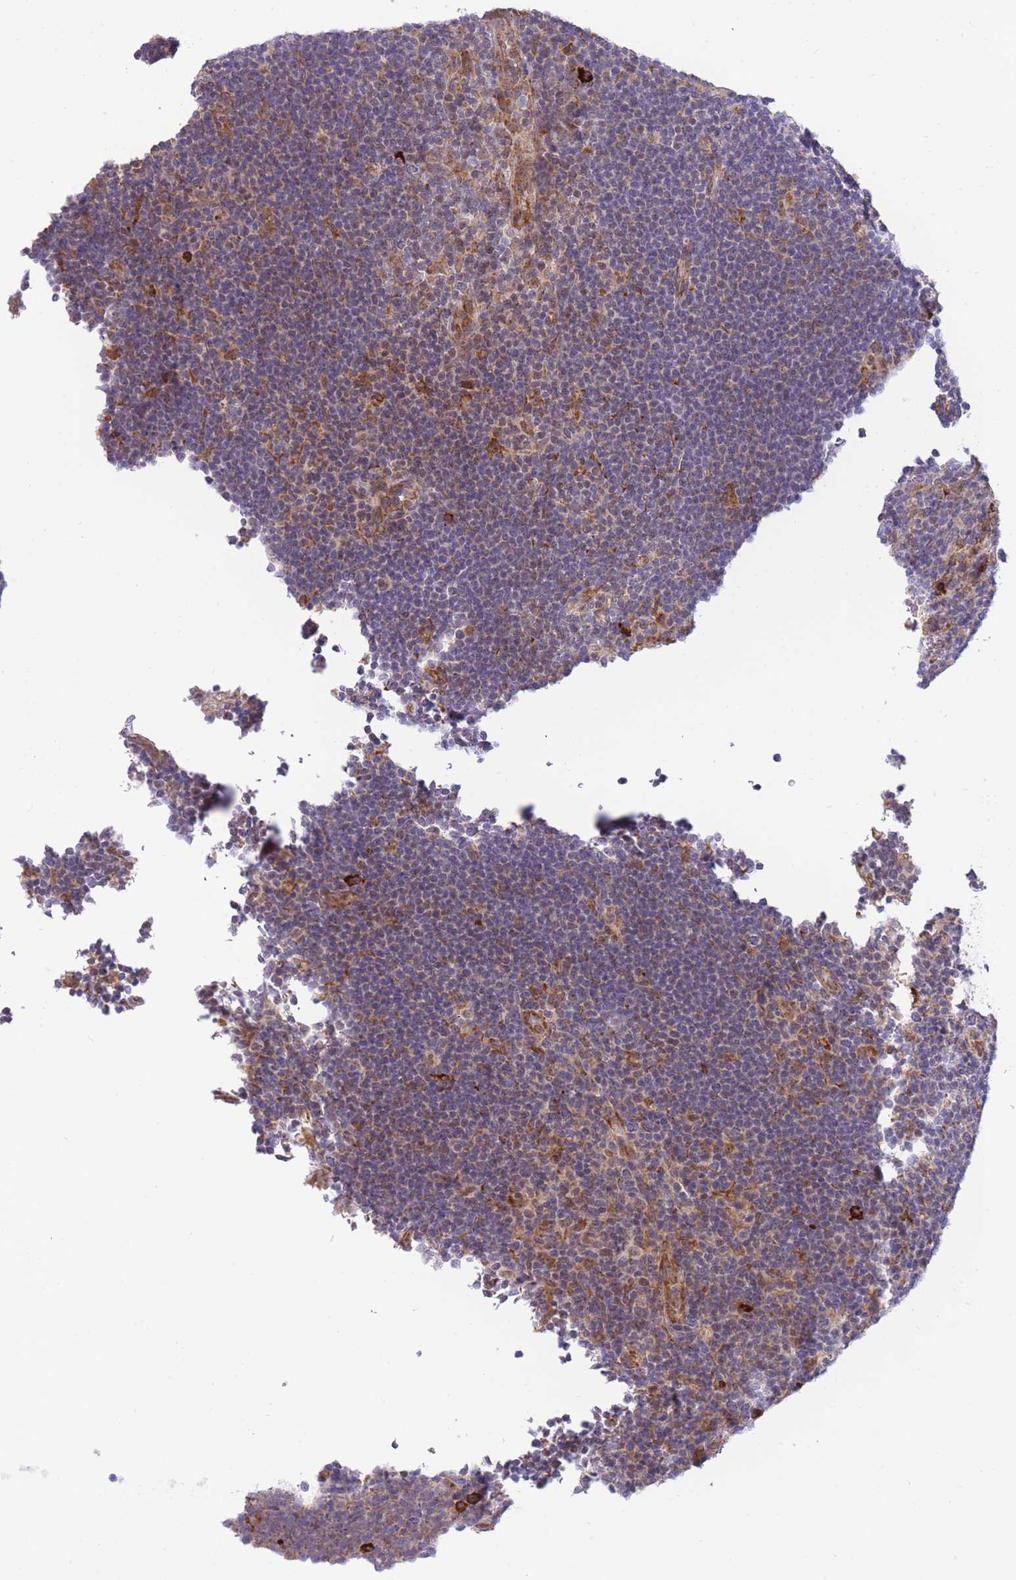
{"staining": {"intensity": "moderate", "quantity": ">75%", "location": "cytoplasmic/membranous"}, "tissue": "lymphoma", "cell_type": "Tumor cells", "image_type": "cancer", "snomed": [{"axis": "morphology", "description": "Hodgkin's disease, NOS"}, {"axis": "topography", "description": "Lymph node"}], "caption": "Hodgkin's disease stained for a protein (brown) demonstrates moderate cytoplasmic/membranous positive staining in about >75% of tumor cells.", "gene": "EXOSC8", "patient": {"sex": "female", "age": 57}}